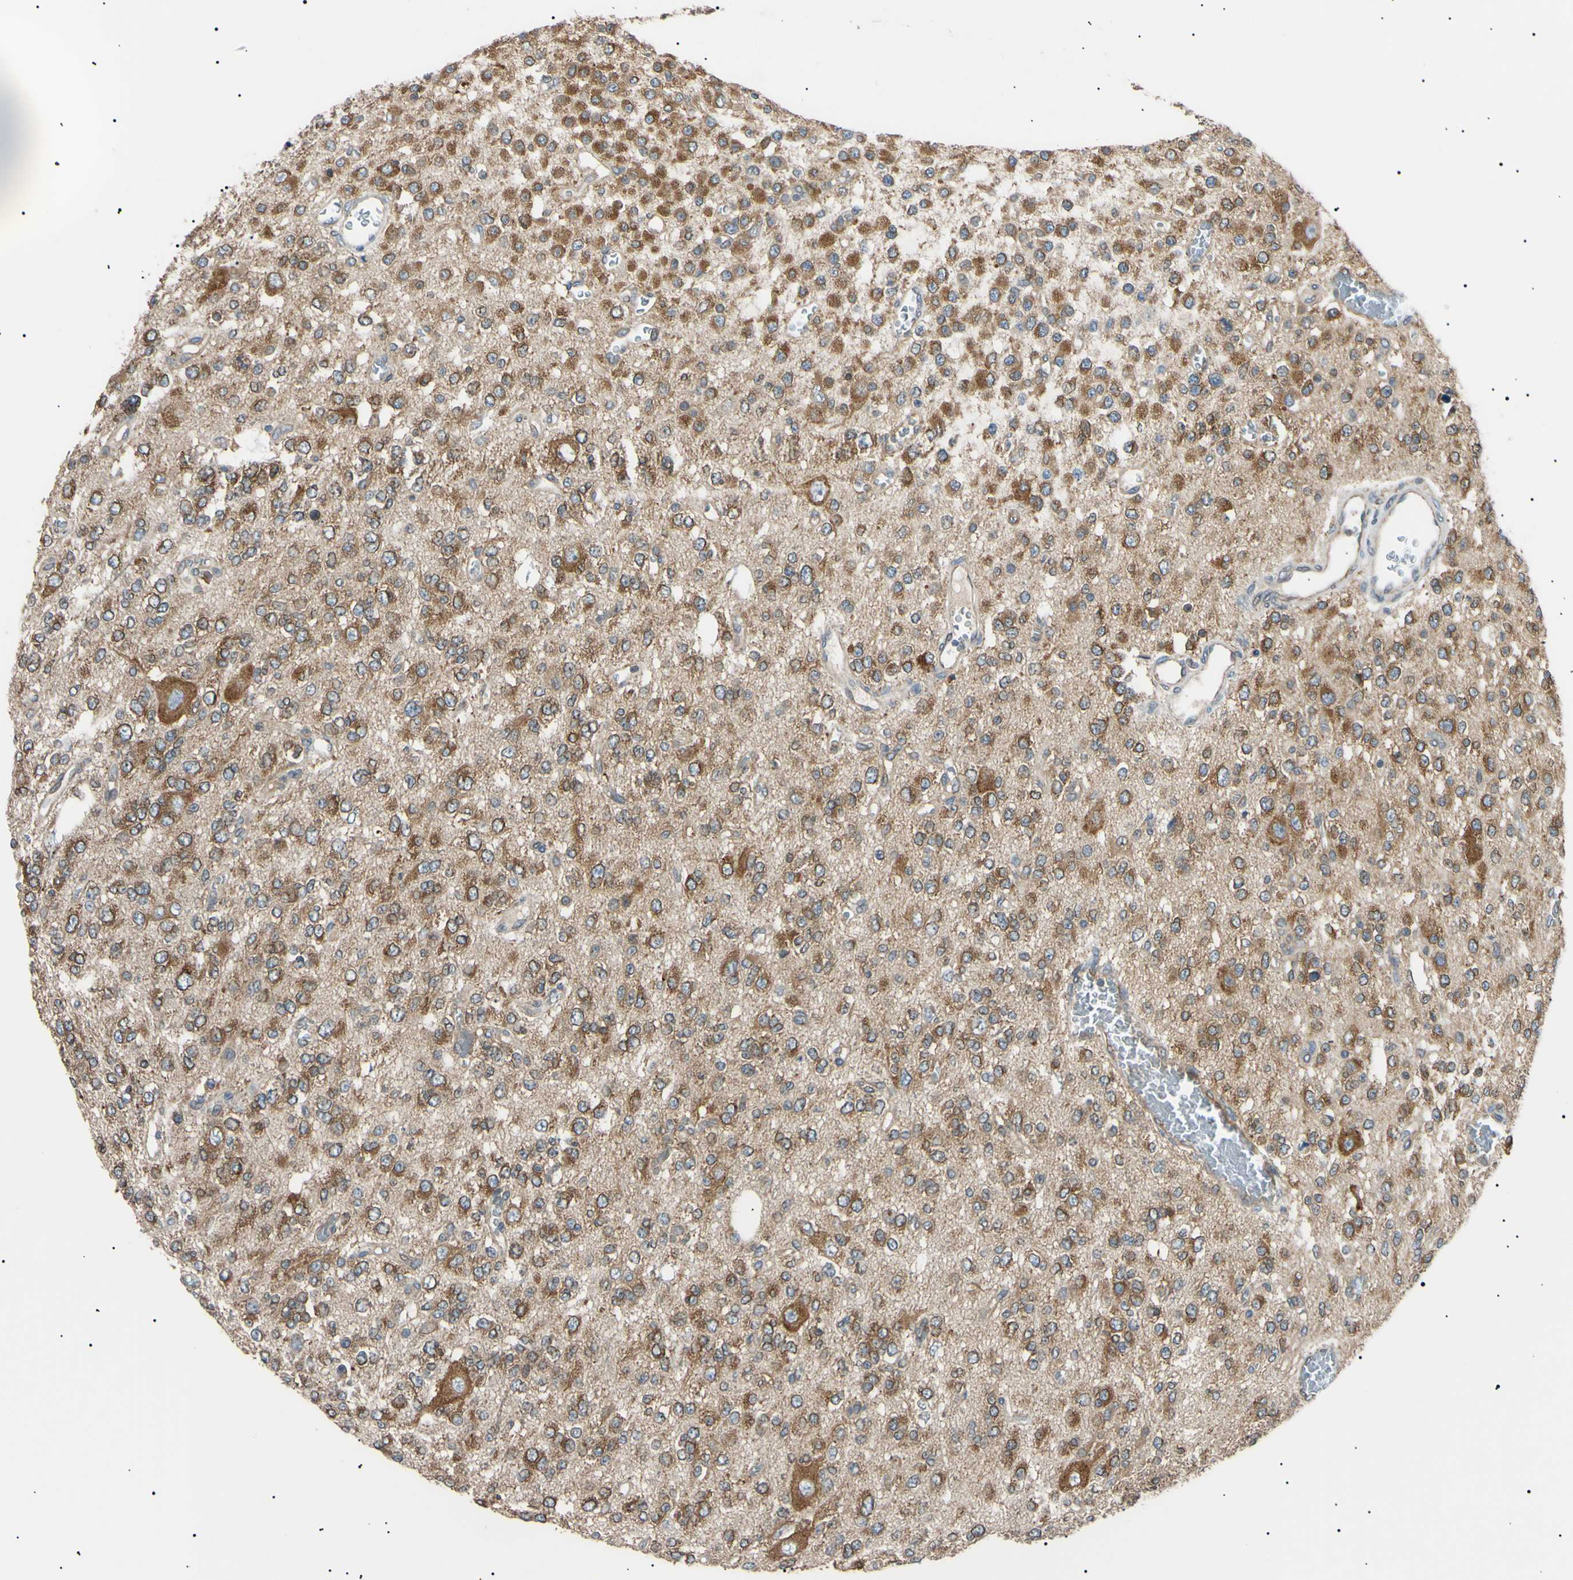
{"staining": {"intensity": "moderate", "quantity": ">75%", "location": "cytoplasmic/membranous"}, "tissue": "glioma", "cell_type": "Tumor cells", "image_type": "cancer", "snomed": [{"axis": "morphology", "description": "Glioma, malignant, Low grade"}, {"axis": "topography", "description": "Brain"}], "caption": "Protein staining demonstrates moderate cytoplasmic/membranous staining in about >75% of tumor cells in glioma.", "gene": "VAPA", "patient": {"sex": "male", "age": 38}}